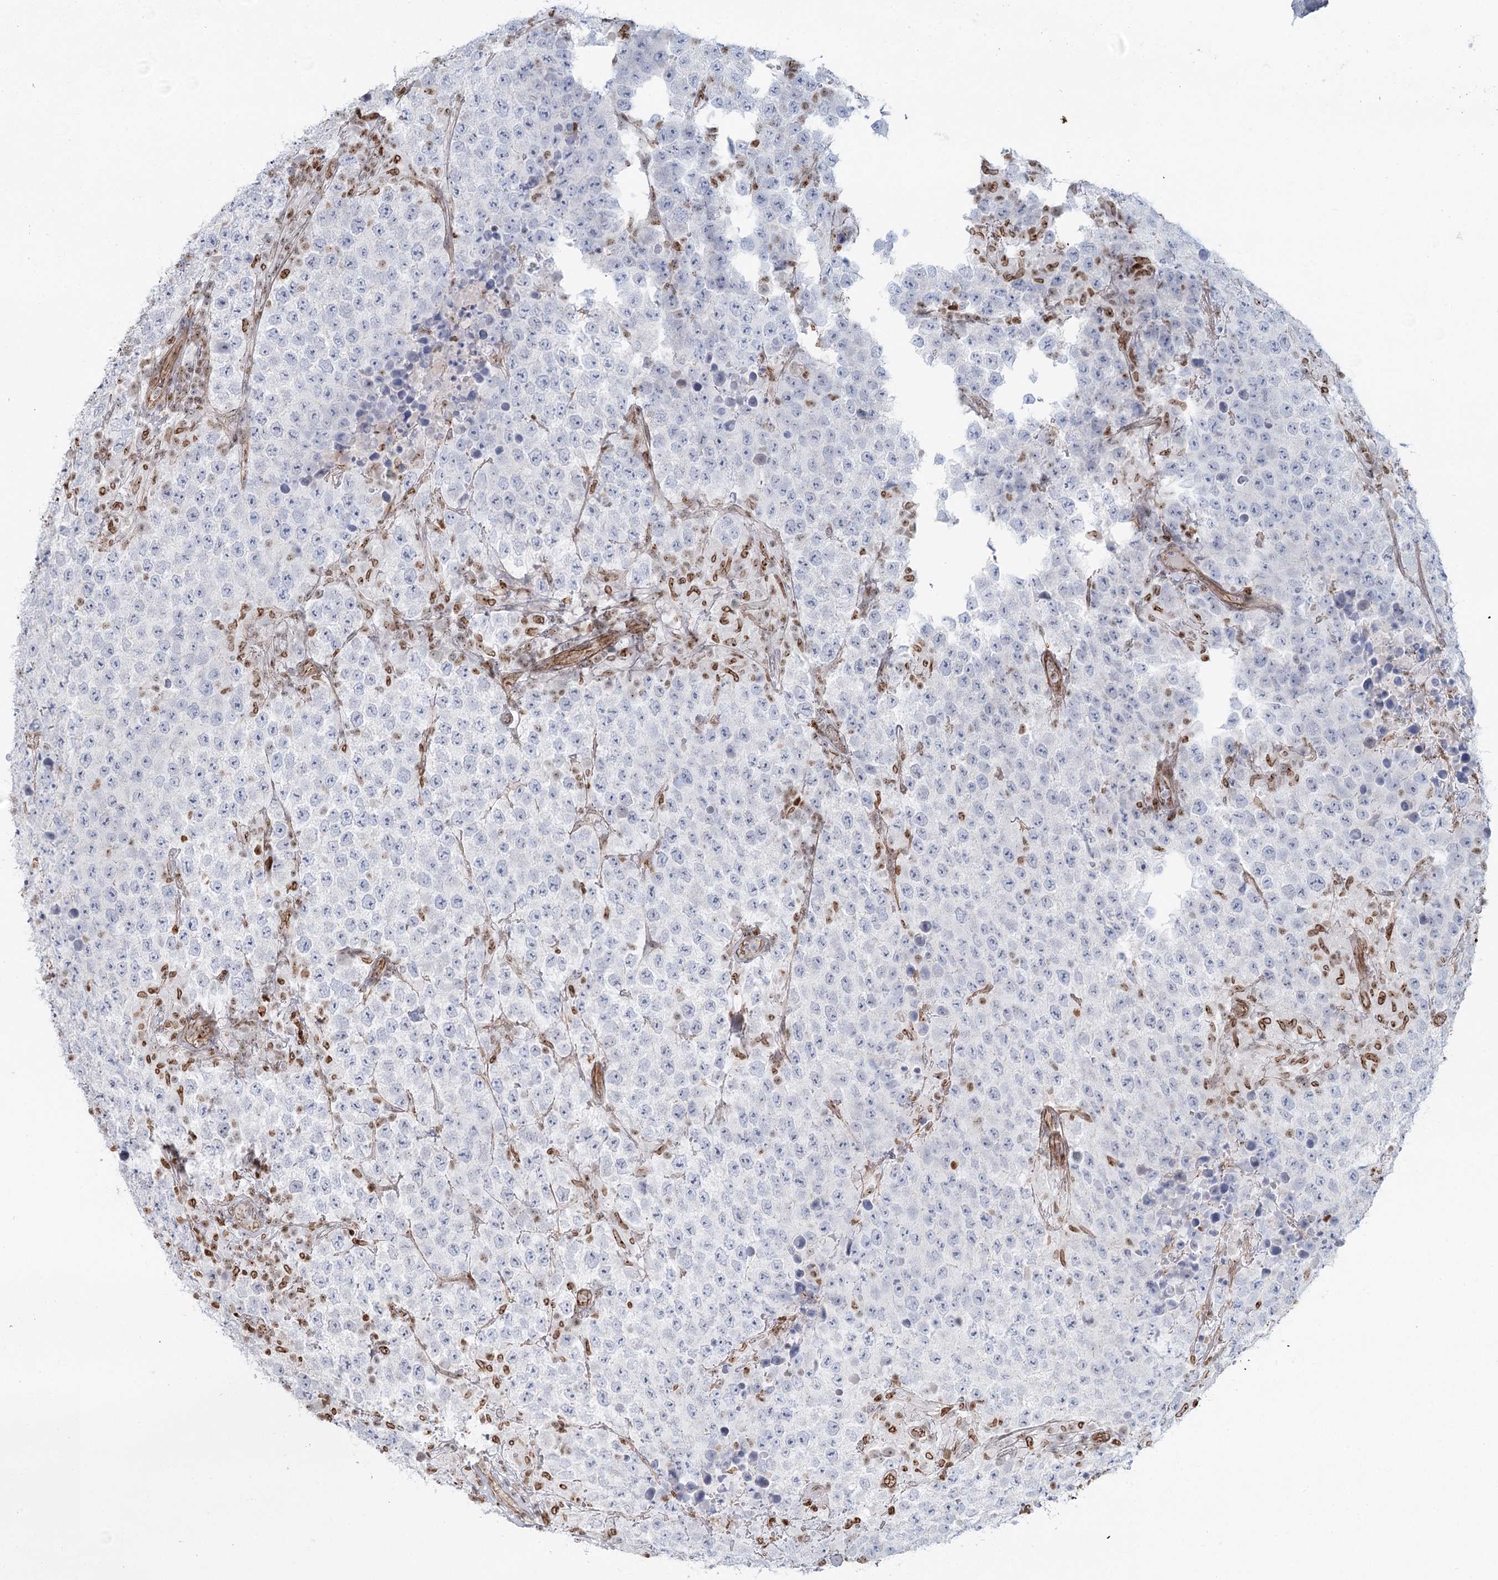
{"staining": {"intensity": "negative", "quantity": "none", "location": "none"}, "tissue": "testis cancer", "cell_type": "Tumor cells", "image_type": "cancer", "snomed": [{"axis": "morphology", "description": "Normal tissue, NOS"}, {"axis": "morphology", "description": "Urothelial carcinoma, High grade"}, {"axis": "morphology", "description": "Seminoma, NOS"}, {"axis": "morphology", "description": "Carcinoma, Embryonal, NOS"}, {"axis": "topography", "description": "Urinary bladder"}, {"axis": "topography", "description": "Testis"}], "caption": "Tumor cells are negative for protein expression in human urothelial carcinoma (high-grade) (testis).", "gene": "ZFYVE28", "patient": {"sex": "male", "age": 41}}